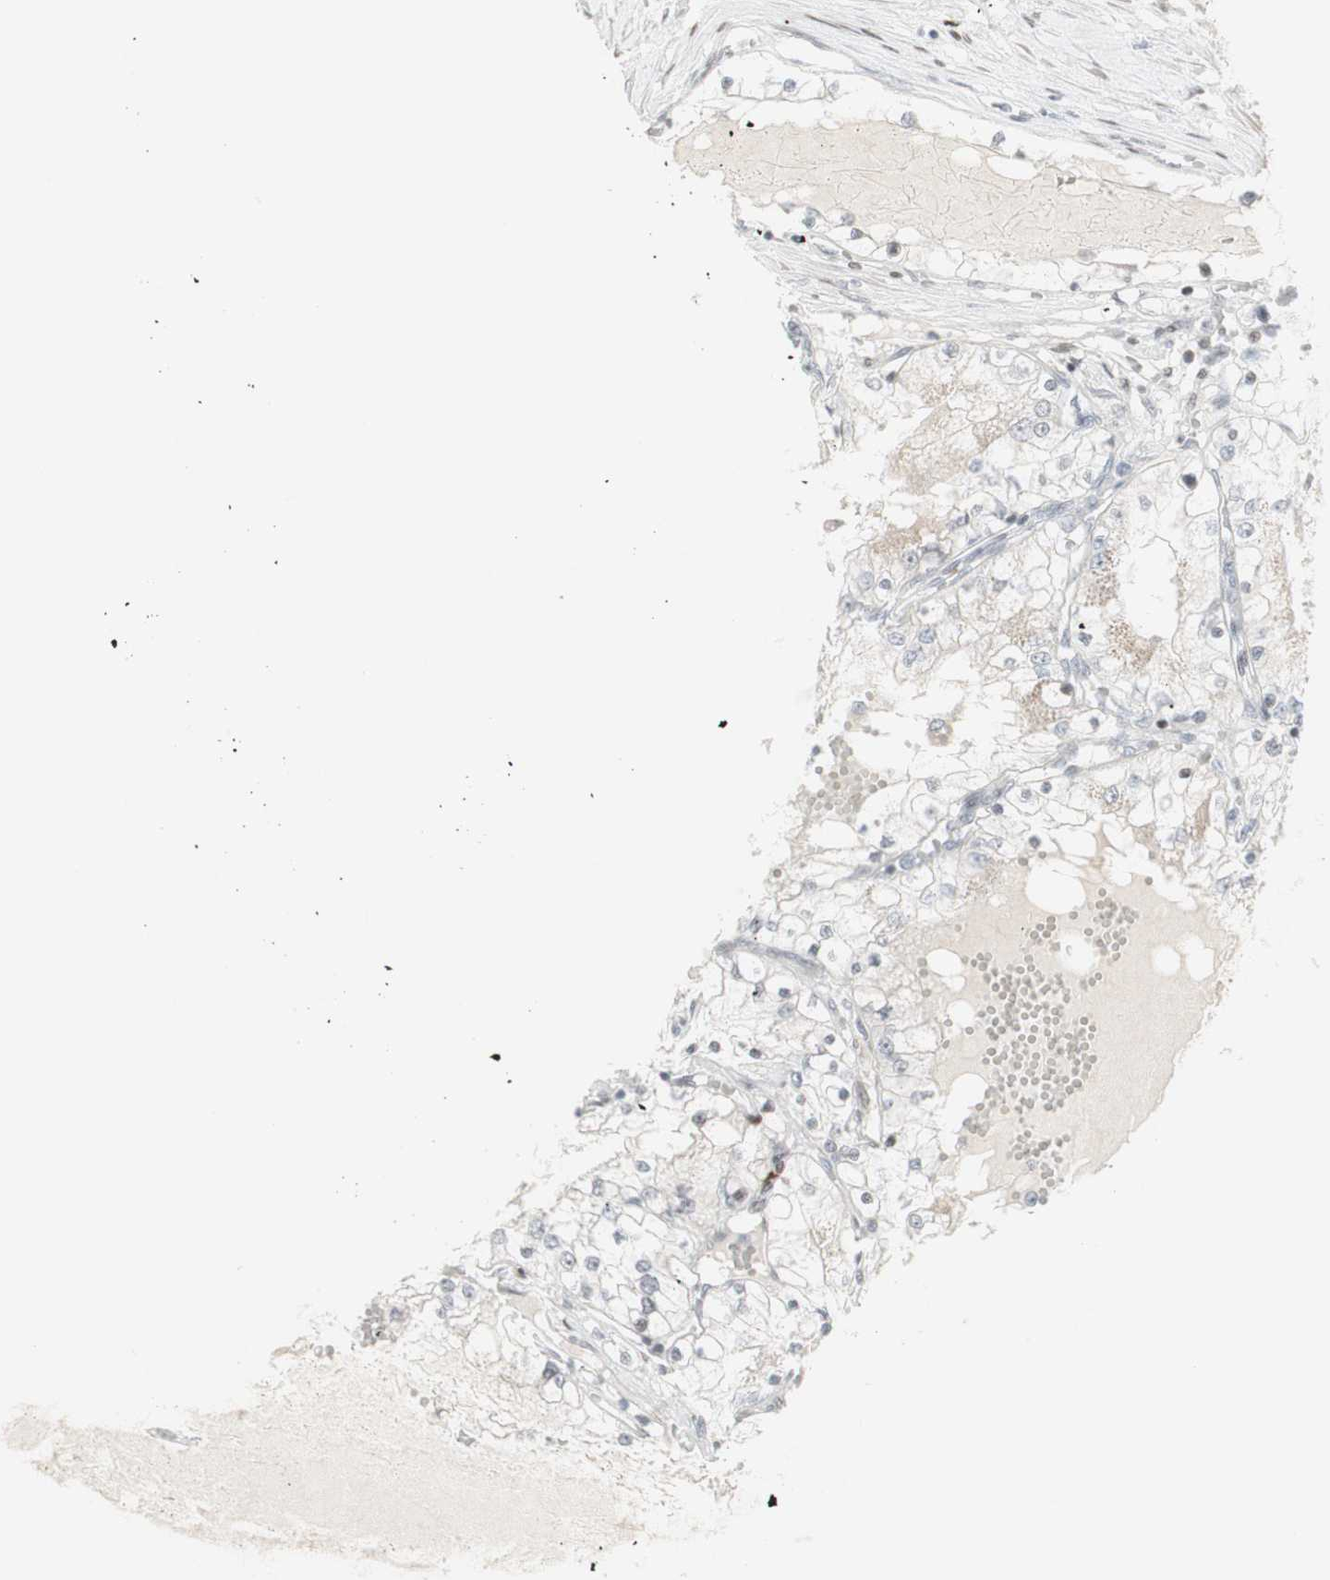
{"staining": {"intensity": "negative", "quantity": "none", "location": "none"}, "tissue": "renal cancer", "cell_type": "Tumor cells", "image_type": "cancer", "snomed": [{"axis": "morphology", "description": "Adenocarcinoma, NOS"}, {"axis": "topography", "description": "Kidney"}], "caption": "The image shows no significant positivity in tumor cells of renal cancer. (Brightfield microscopy of DAB immunohistochemistry at high magnification).", "gene": "C1orf116", "patient": {"sex": "male", "age": 68}}